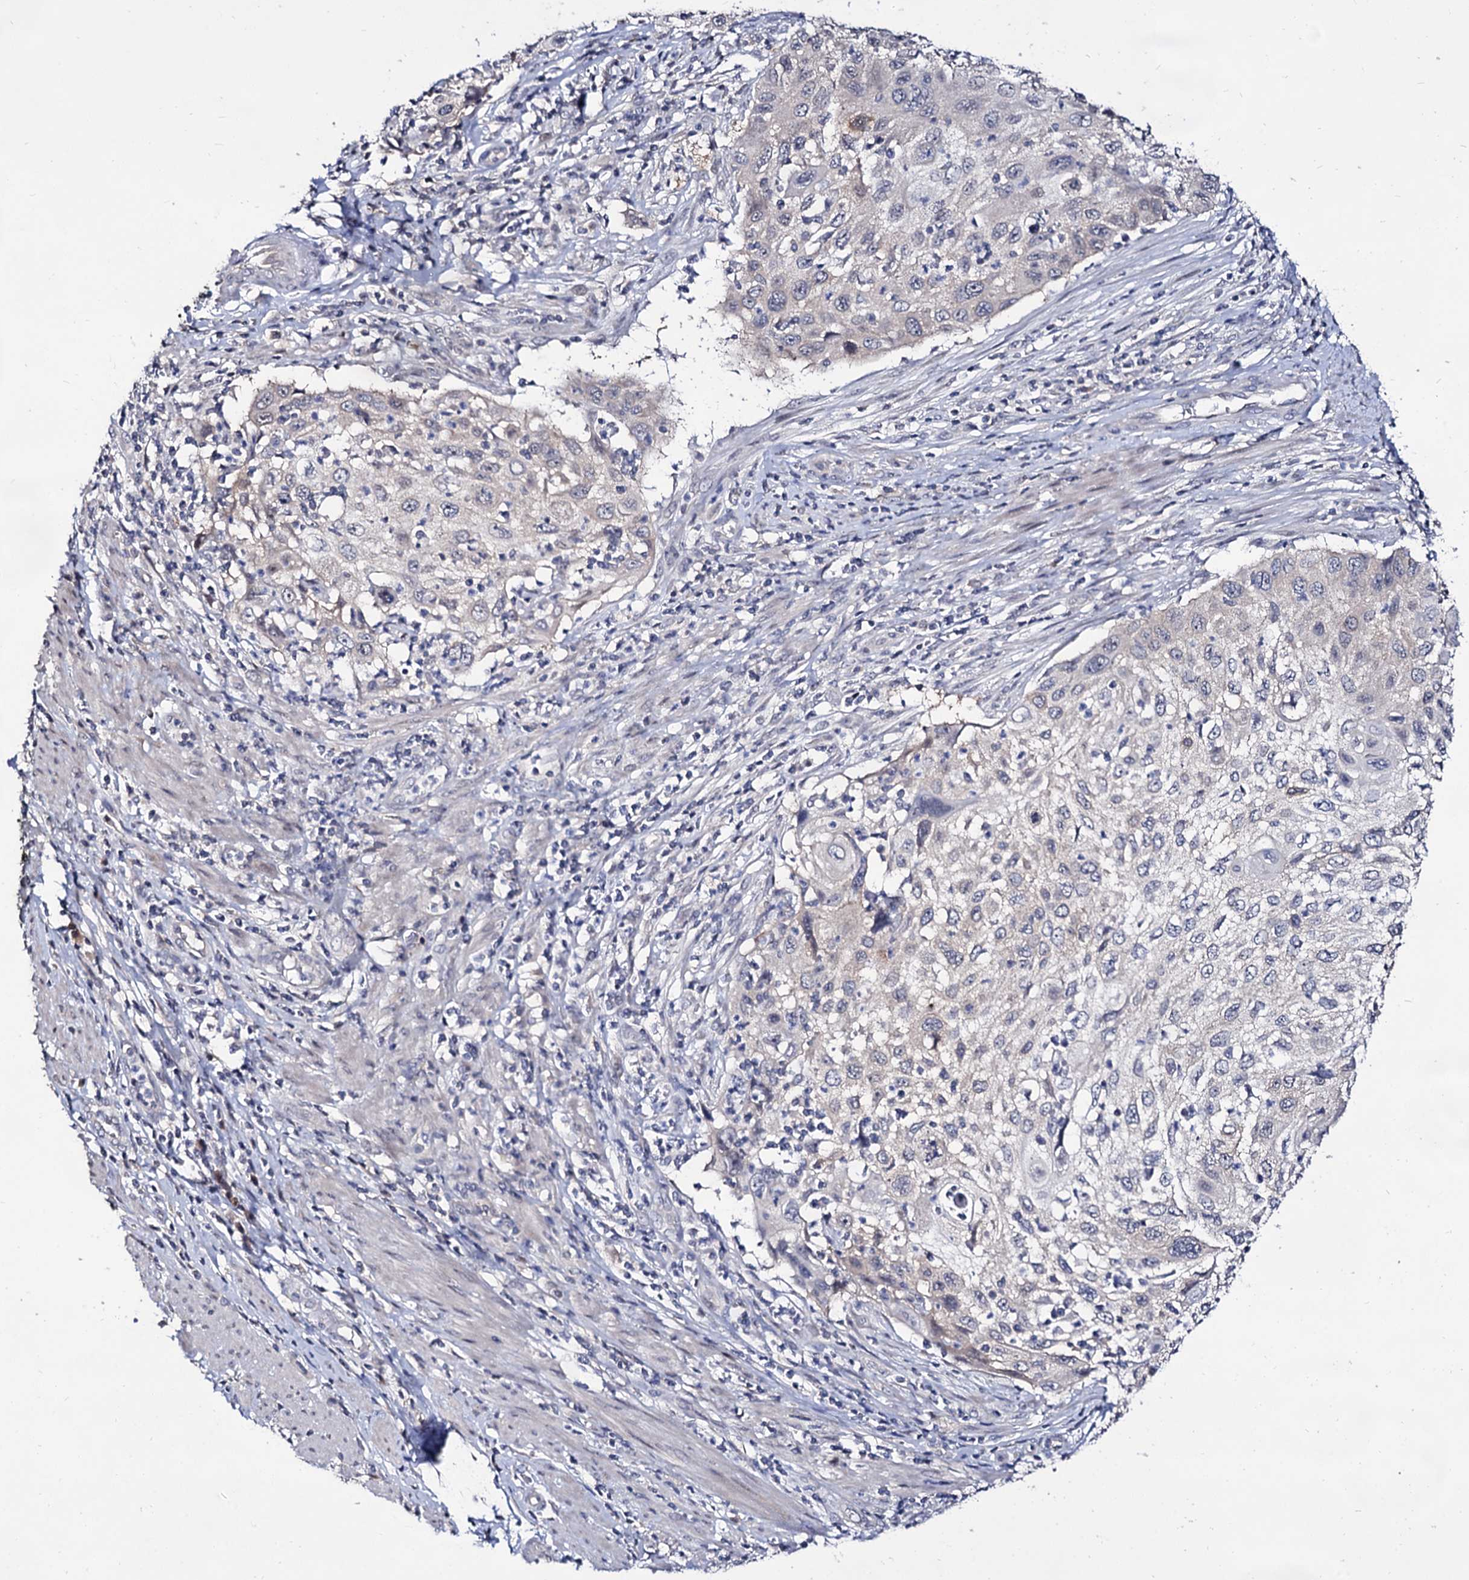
{"staining": {"intensity": "negative", "quantity": "none", "location": "none"}, "tissue": "cervical cancer", "cell_type": "Tumor cells", "image_type": "cancer", "snomed": [{"axis": "morphology", "description": "Squamous cell carcinoma, NOS"}, {"axis": "topography", "description": "Cervix"}], "caption": "Cervical squamous cell carcinoma stained for a protein using immunohistochemistry (IHC) reveals no expression tumor cells.", "gene": "ARFIP2", "patient": {"sex": "female", "age": 70}}